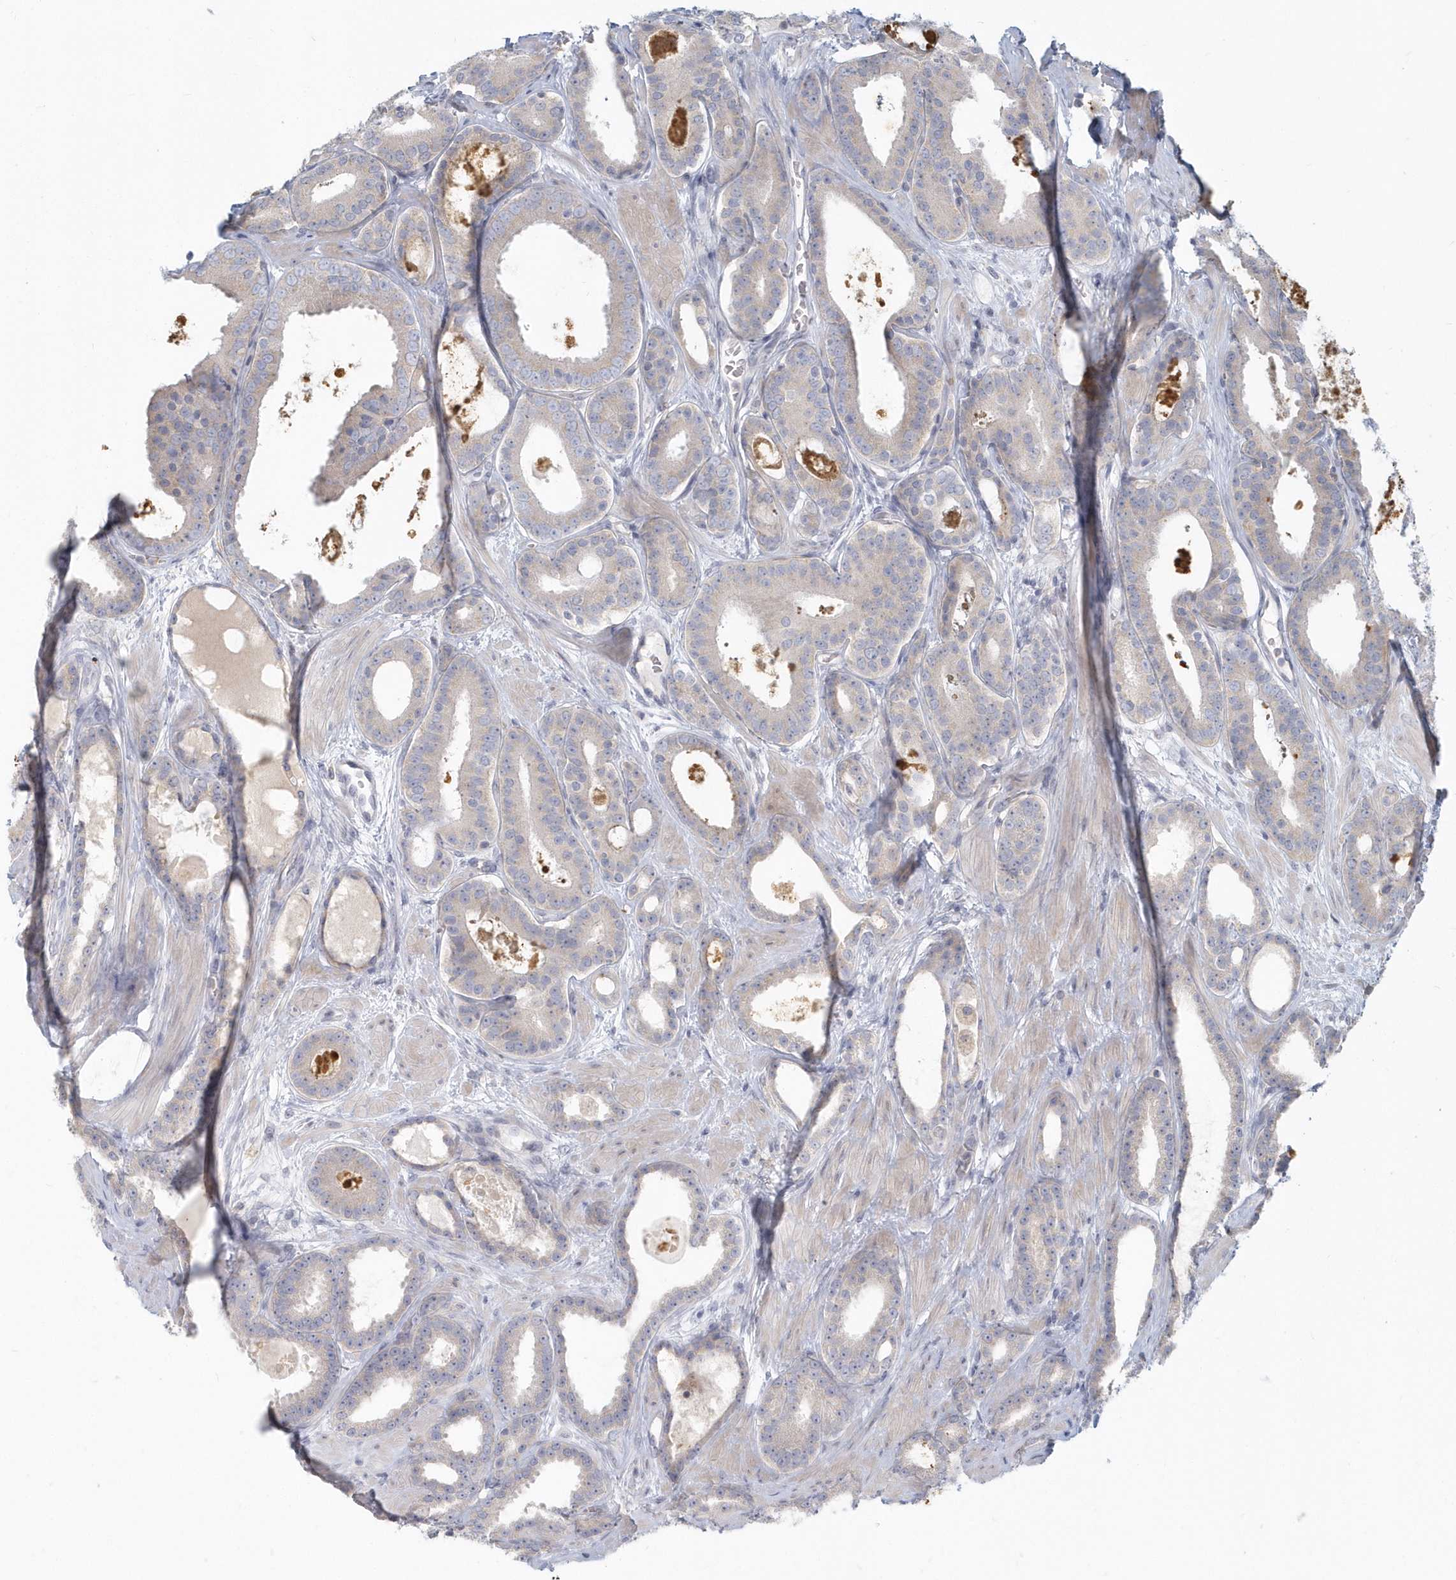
{"staining": {"intensity": "weak", "quantity": "<25%", "location": "cytoplasmic/membranous"}, "tissue": "prostate cancer", "cell_type": "Tumor cells", "image_type": "cancer", "snomed": [{"axis": "morphology", "description": "Adenocarcinoma, High grade"}, {"axis": "topography", "description": "Prostate"}], "caption": "Immunohistochemistry of prostate cancer (adenocarcinoma (high-grade)) shows no expression in tumor cells.", "gene": "NAPB", "patient": {"sex": "male", "age": 60}}